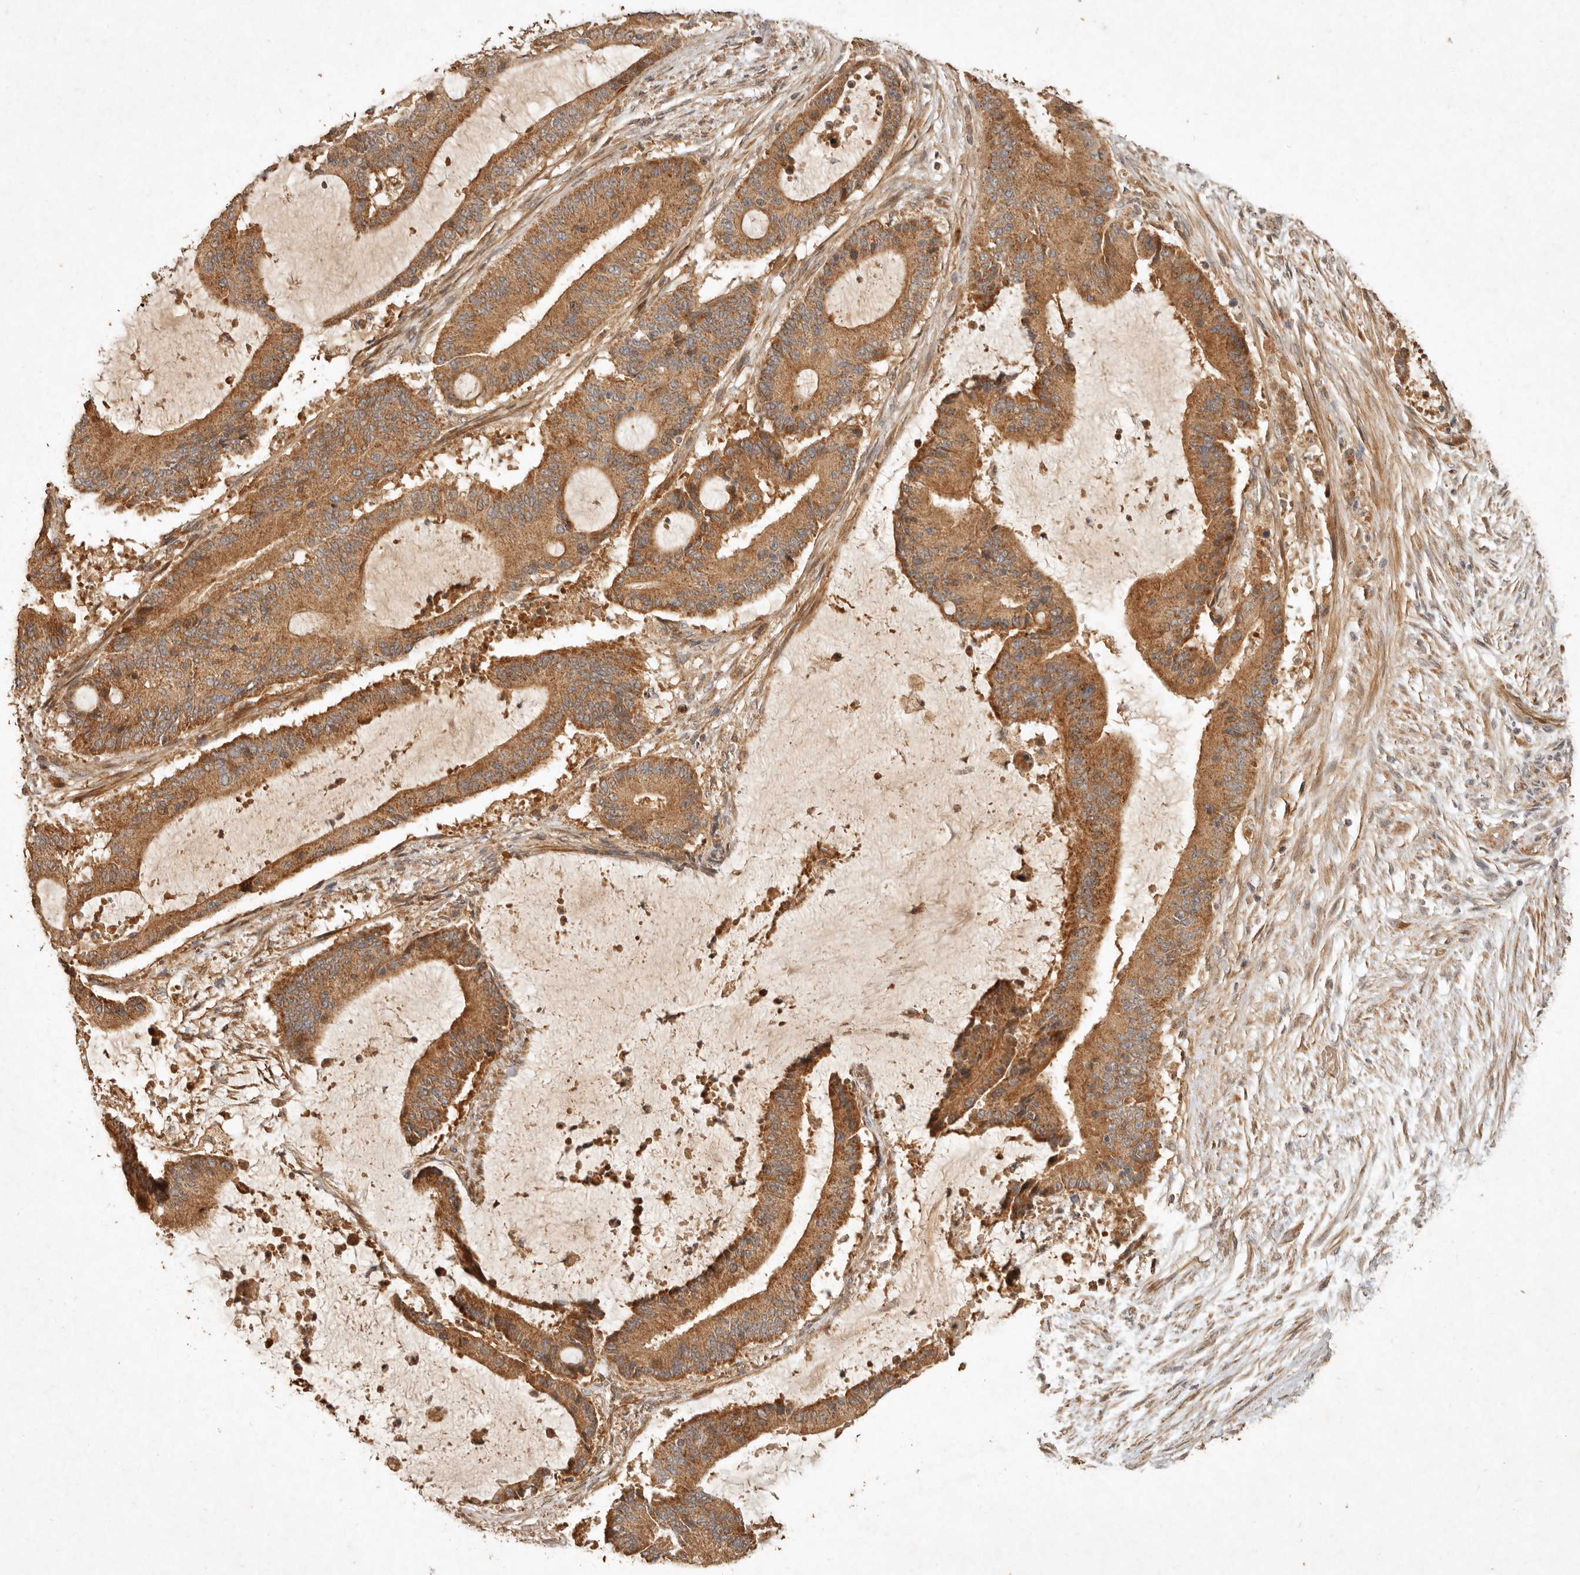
{"staining": {"intensity": "moderate", "quantity": ">75%", "location": "cytoplasmic/membranous"}, "tissue": "liver cancer", "cell_type": "Tumor cells", "image_type": "cancer", "snomed": [{"axis": "morphology", "description": "Normal tissue, NOS"}, {"axis": "morphology", "description": "Cholangiocarcinoma"}, {"axis": "topography", "description": "Liver"}, {"axis": "topography", "description": "Peripheral nerve tissue"}], "caption": "Liver cholangiocarcinoma tissue exhibits moderate cytoplasmic/membranous expression in about >75% of tumor cells, visualized by immunohistochemistry.", "gene": "CLEC4C", "patient": {"sex": "female", "age": 73}}